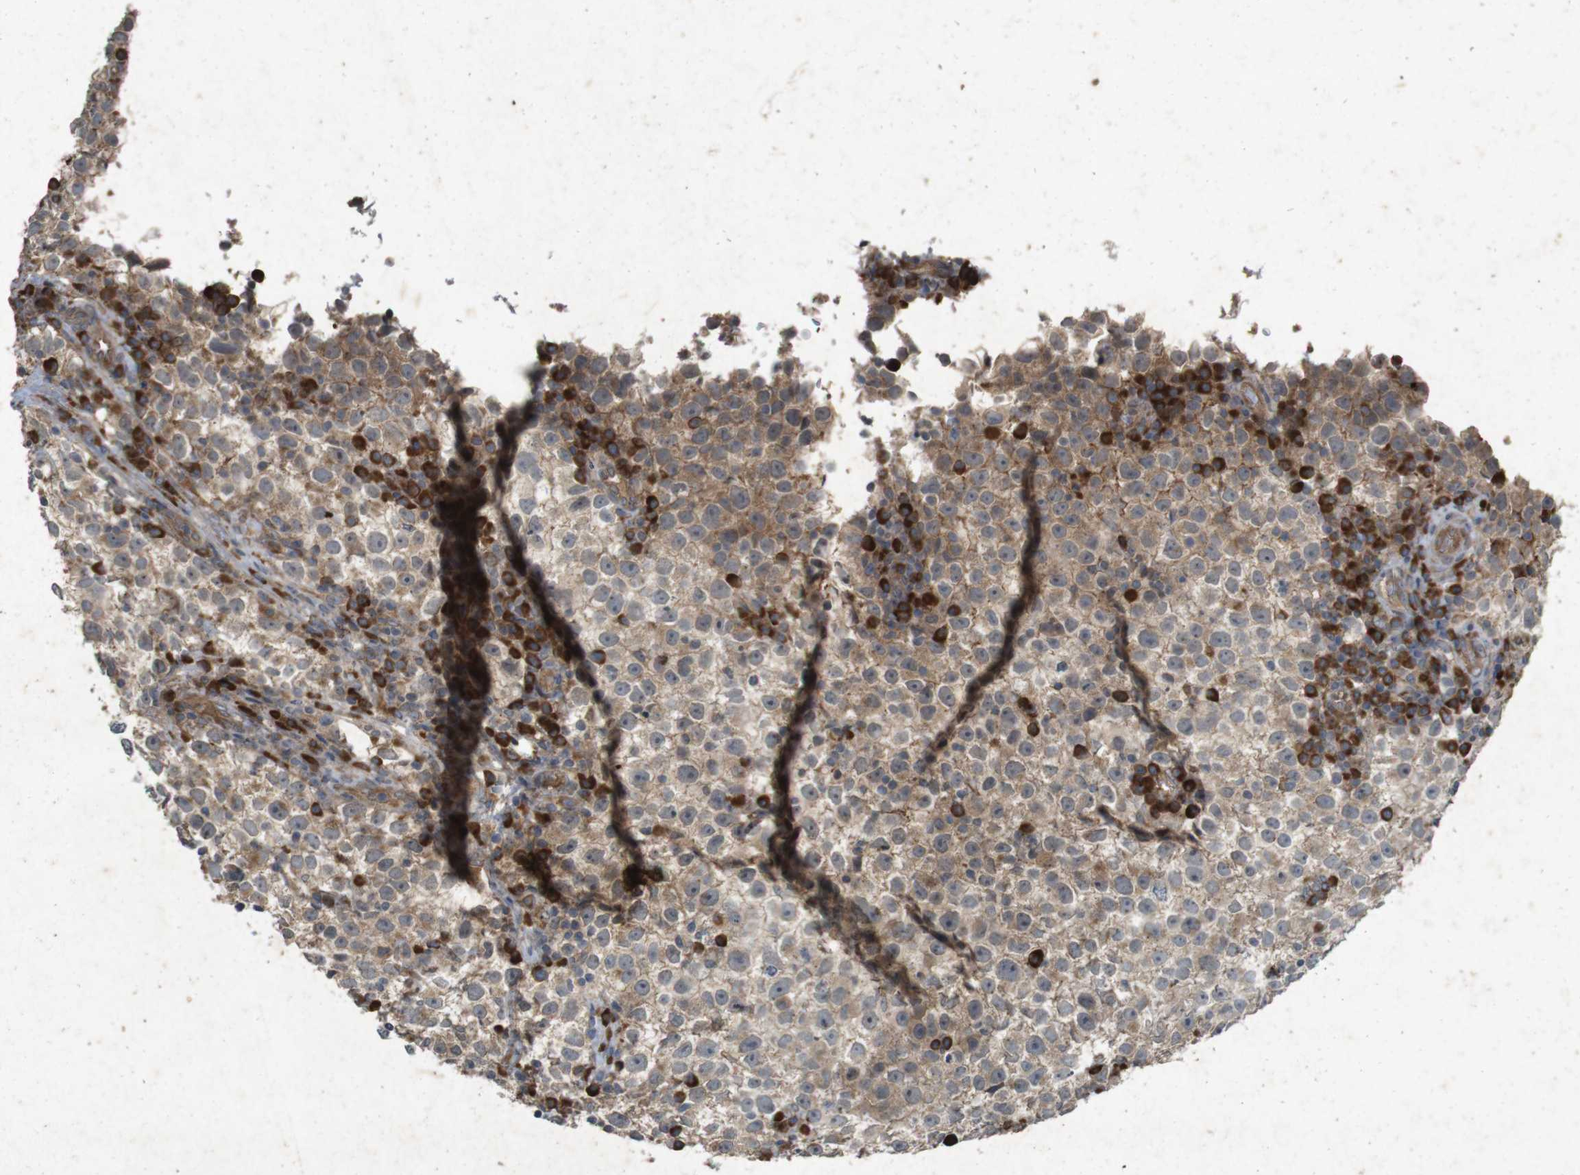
{"staining": {"intensity": "weak", "quantity": ">75%", "location": "cytoplasmic/membranous"}, "tissue": "testis cancer", "cell_type": "Tumor cells", "image_type": "cancer", "snomed": [{"axis": "morphology", "description": "Seminoma, NOS"}, {"axis": "topography", "description": "Testis"}], "caption": "Immunohistochemistry of testis cancer (seminoma) demonstrates low levels of weak cytoplasmic/membranous positivity in approximately >75% of tumor cells.", "gene": "FLCN", "patient": {"sex": "male", "age": 22}}